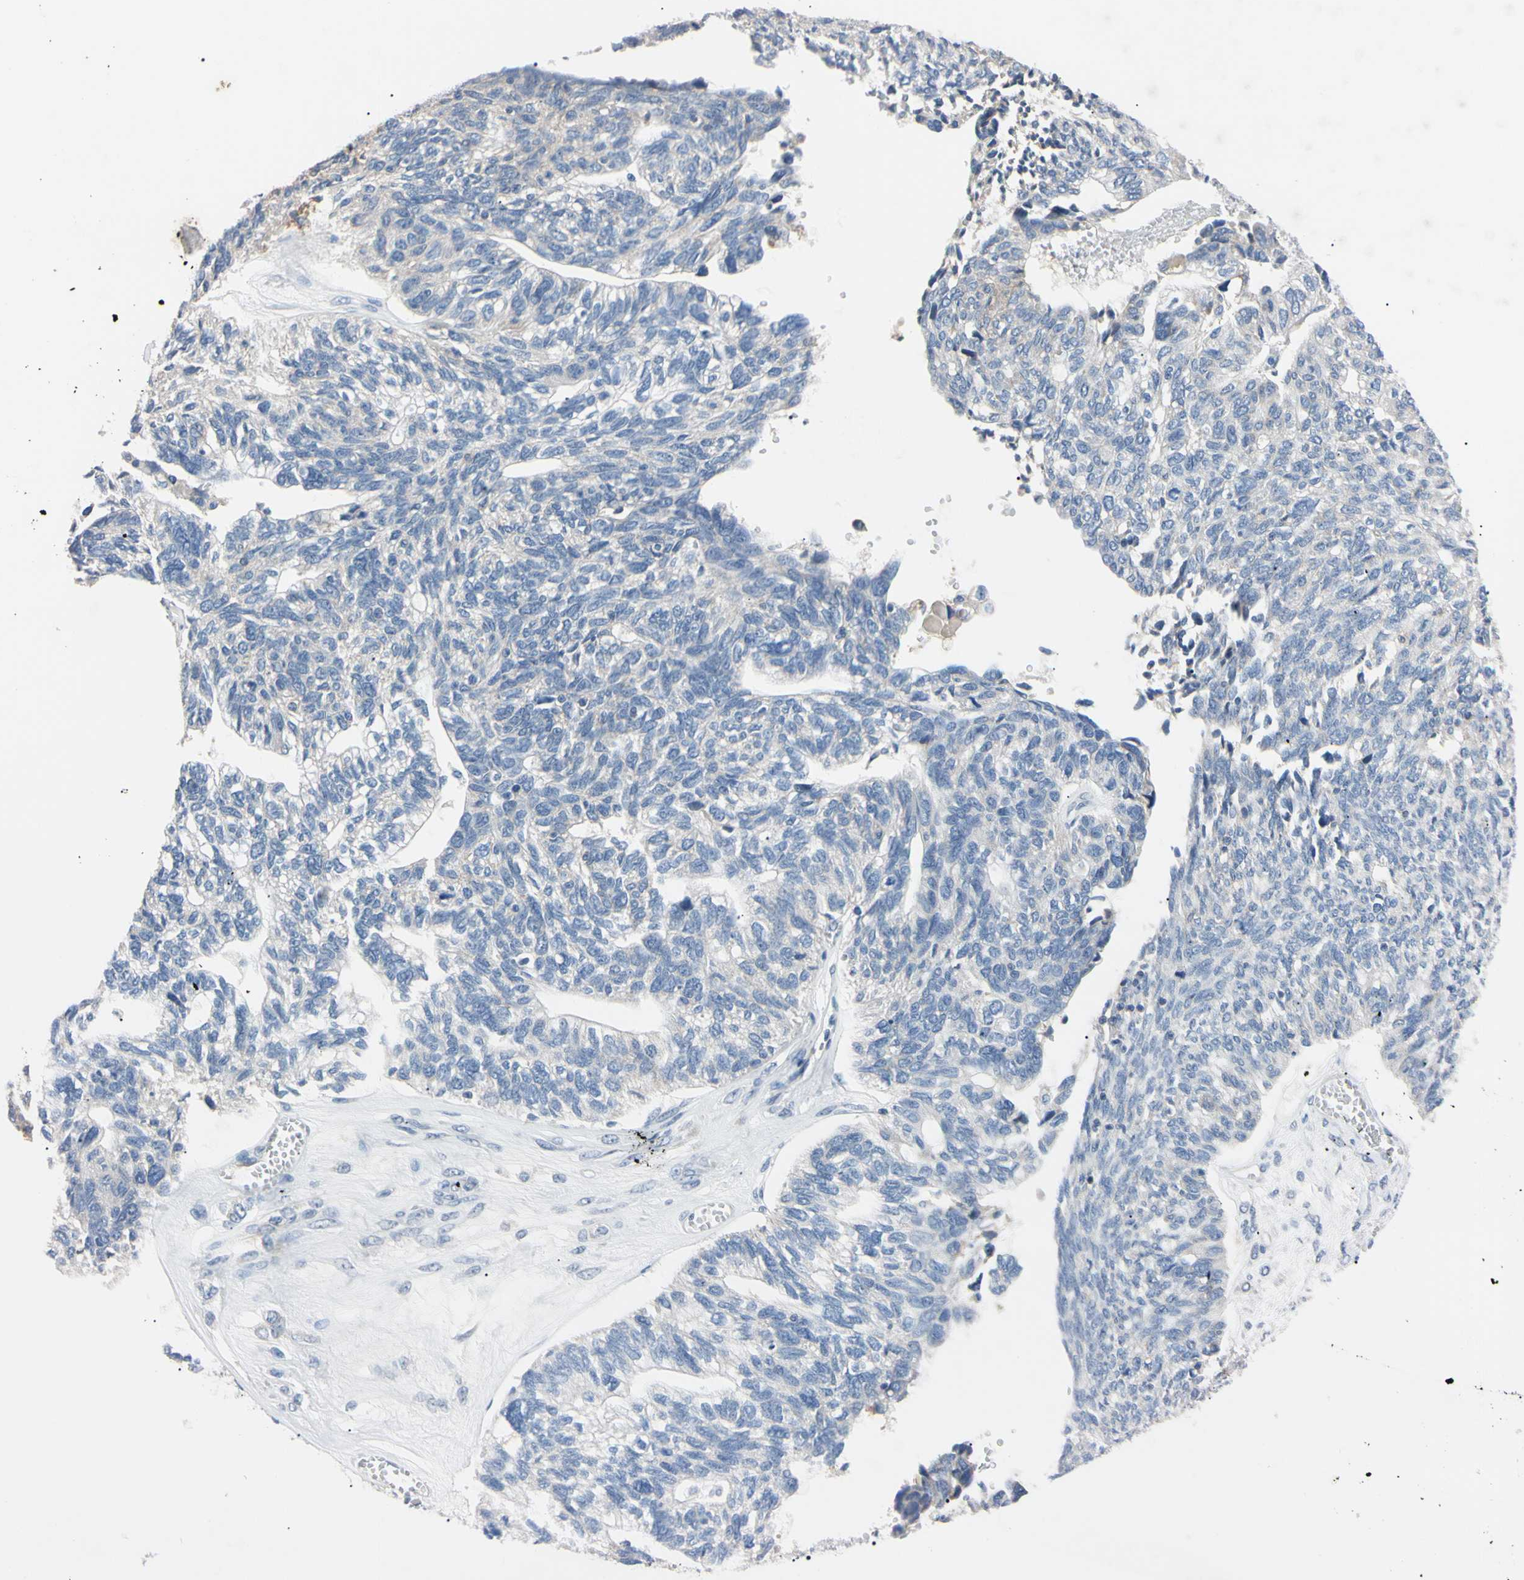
{"staining": {"intensity": "negative", "quantity": "none", "location": "none"}, "tissue": "ovarian cancer", "cell_type": "Tumor cells", "image_type": "cancer", "snomed": [{"axis": "morphology", "description": "Cystadenocarcinoma, serous, NOS"}, {"axis": "topography", "description": "Ovary"}], "caption": "A micrograph of human serous cystadenocarcinoma (ovarian) is negative for staining in tumor cells. (Brightfield microscopy of DAB immunohistochemistry at high magnification).", "gene": "PNKD", "patient": {"sex": "female", "age": 79}}